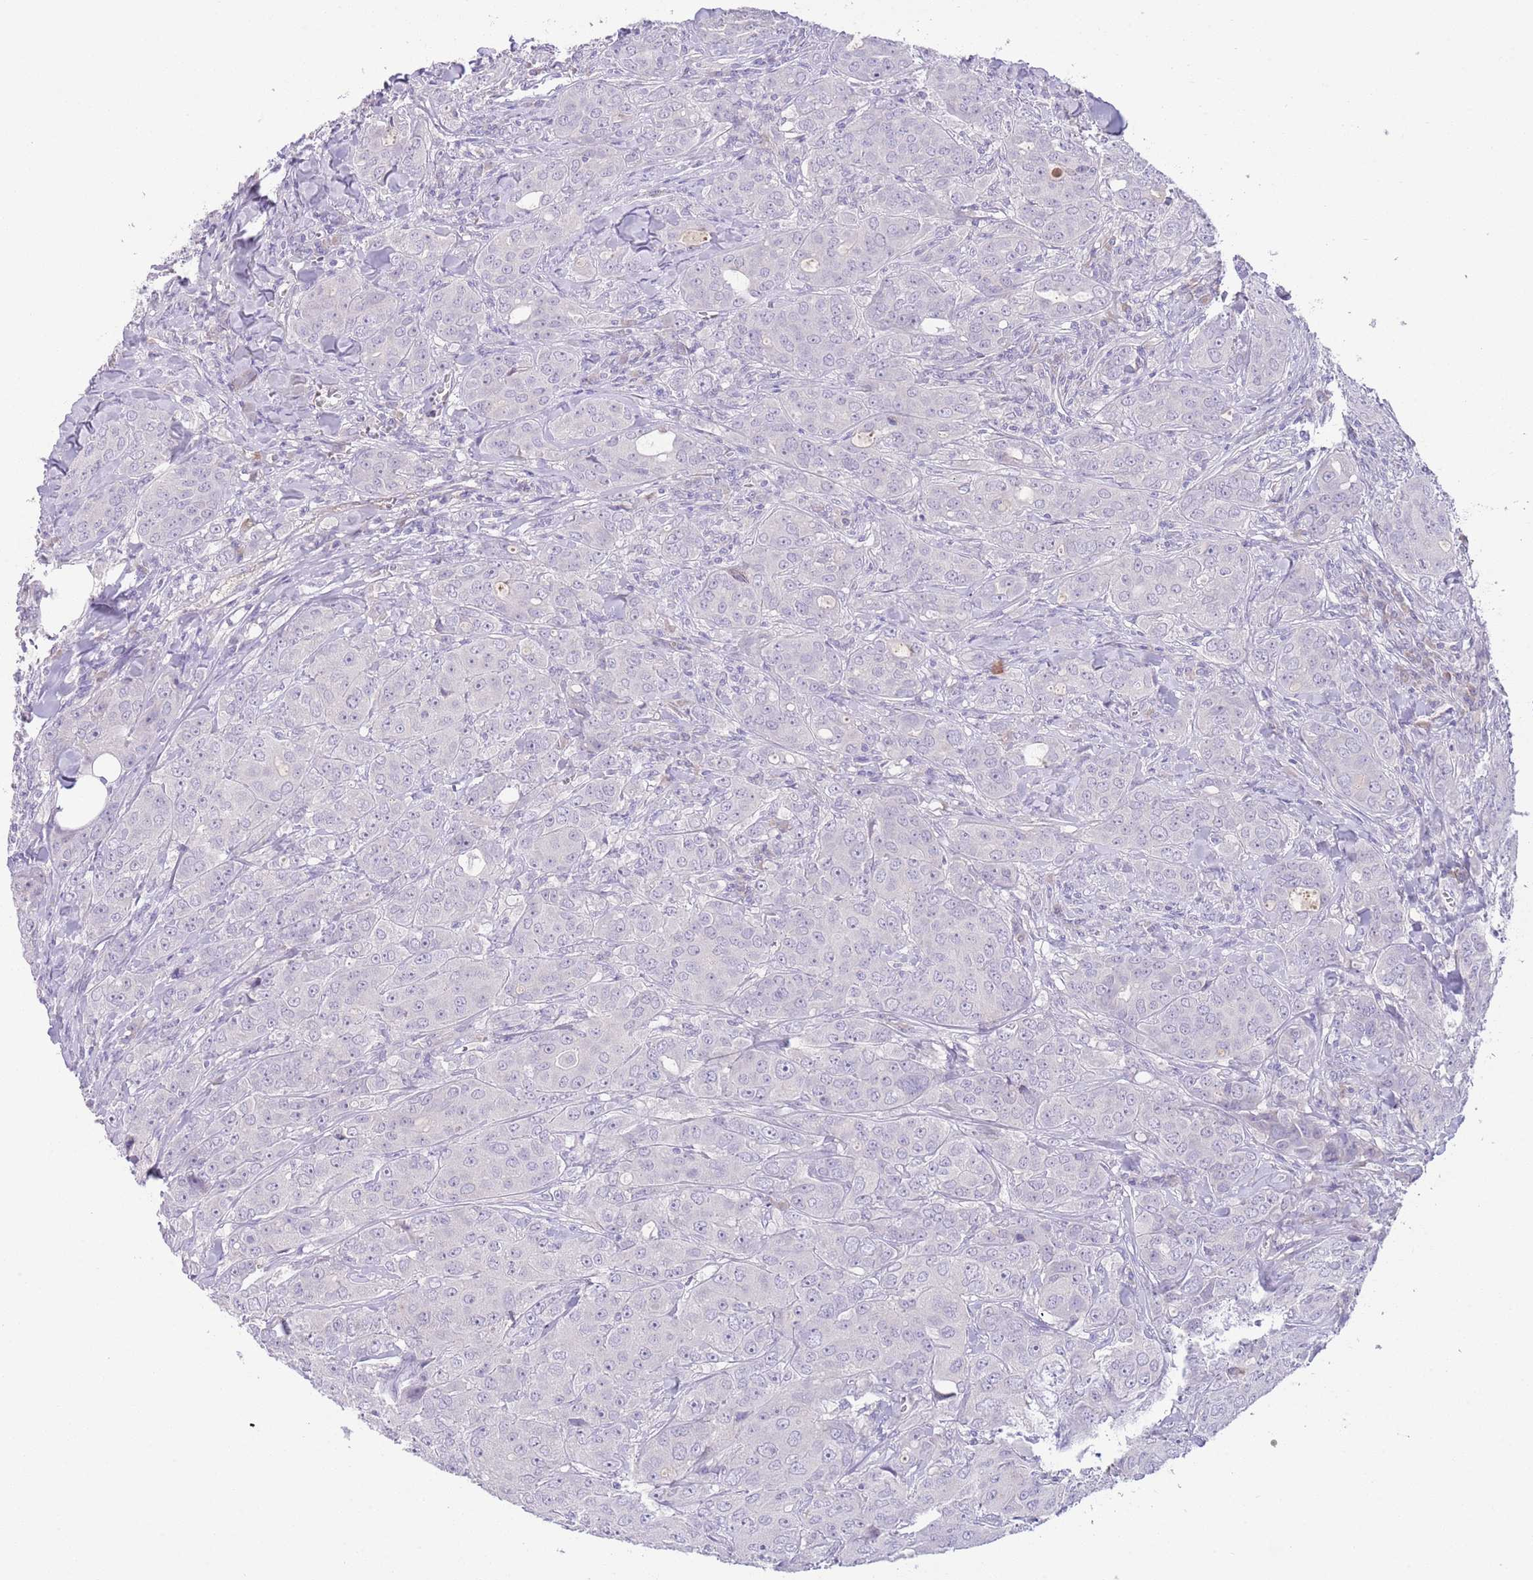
{"staining": {"intensity": "negative", "quantity": "none", "location": "none"}, "tissue": "breast cancer", "cell_type": "Tumor cells", "image_type": "cancer", "snomed": [{"axis": "morphology", "description": "Duct carcinoma"}, {"axis": "topography", "description": "Breast"}], "caption": "This is an immunohistochemistry (IHC) micrograph of human breast infiltrating ductal carcinoma. There is no expression in tumor cells.", "gene": "IGFL4", "patient": {"sex": "female", "age": 43}}